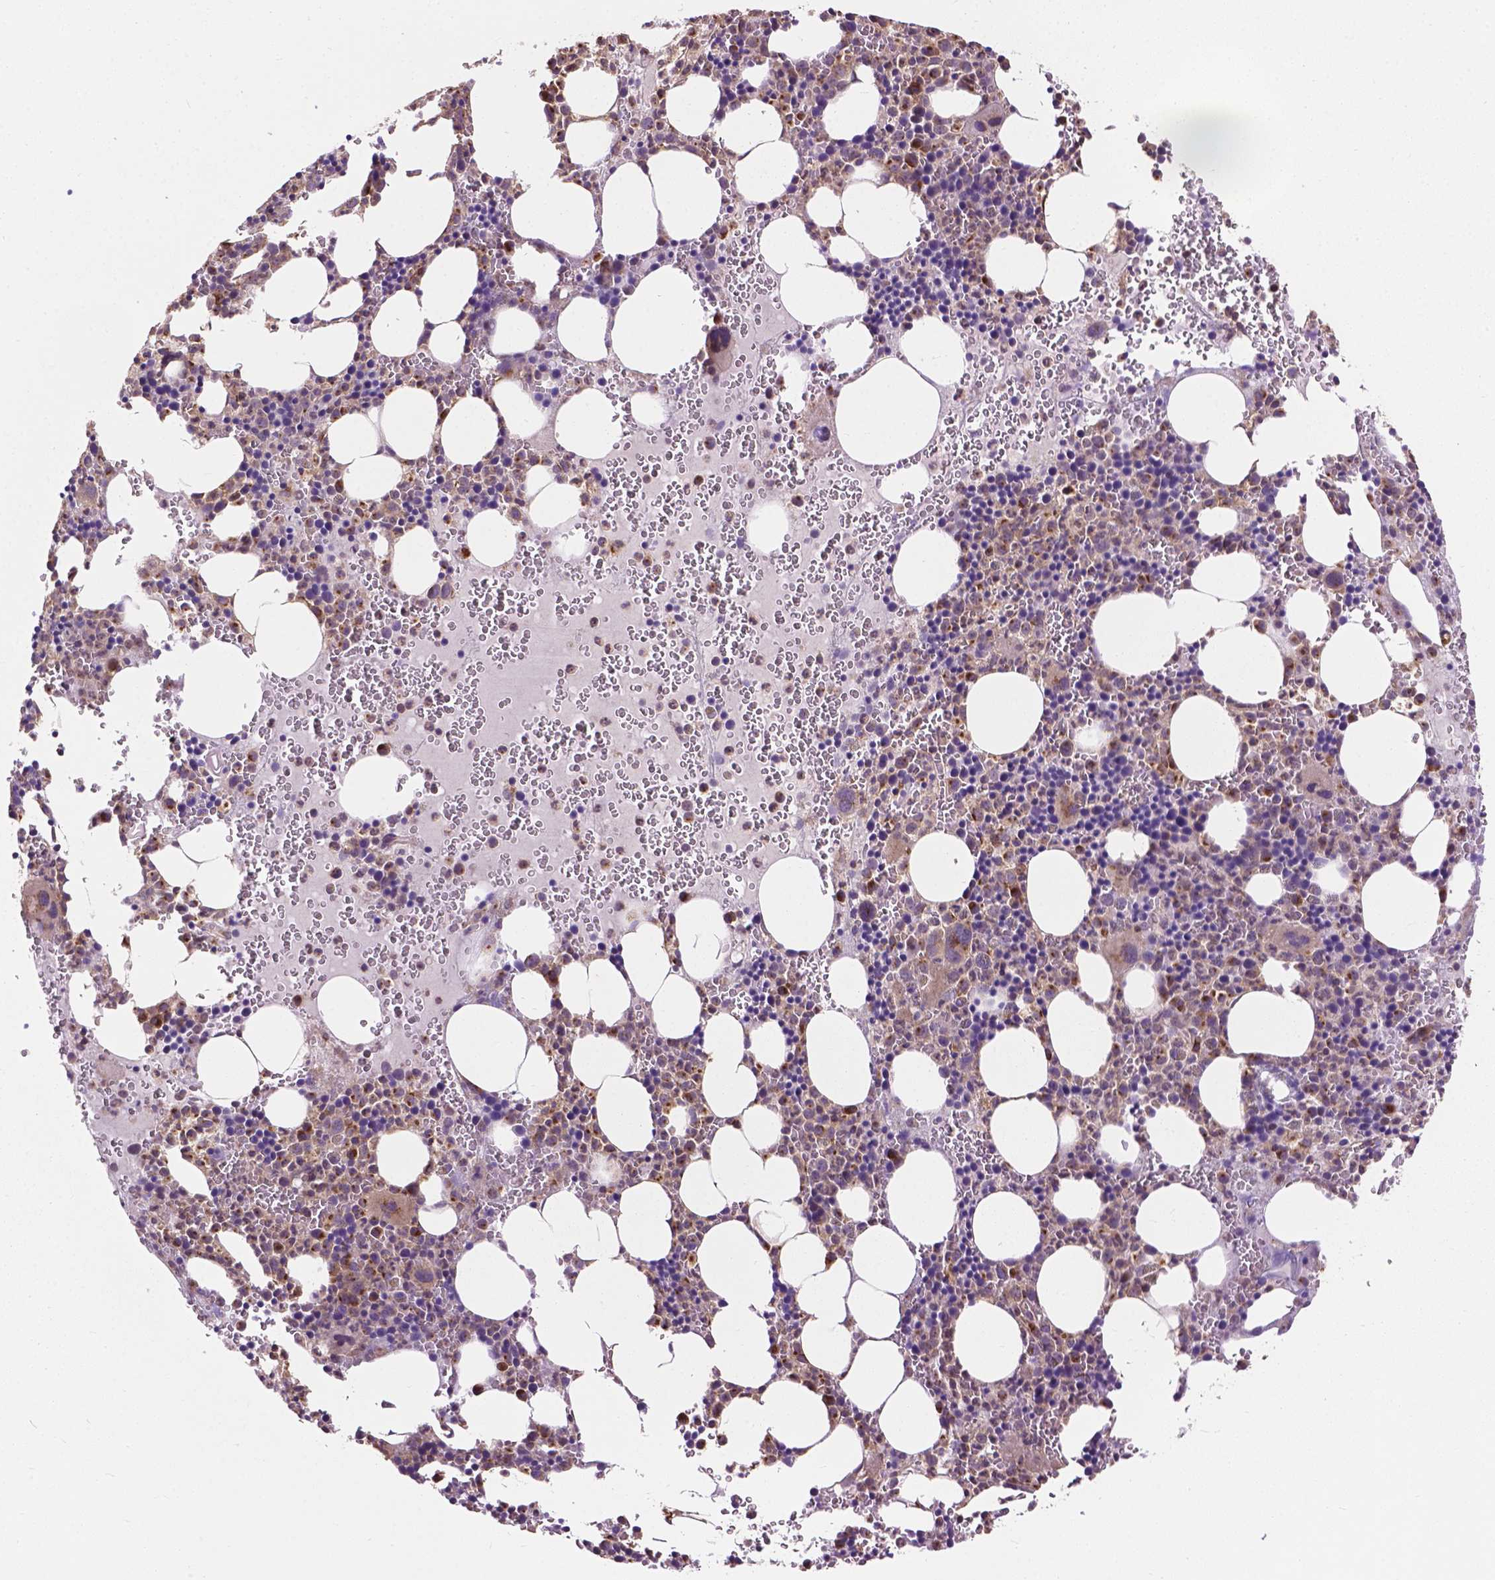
{"staining": {"intensity": "moderate", "quantity": "<25%", "location": "cytoplasmic/membranous,nuclear"}, "tissue": "bone marrow", "cell_type": "Hematopoietic cells", "image_type": "normal", "snomed": [{"axis": "morphology", "description": "Normal tissue, NOS"}, {"axis": "topography", "description": "Bone marrow"}], "caption": "This is an image of immunohistochemistry (IHC) staining of normal bone marrow, which shows moderate expression in the cytoplasmic/membranous,nuclear of hematopoietic cells.", "gene": "PPP1CB", "patient": {"sex": "male", "age": 63}}